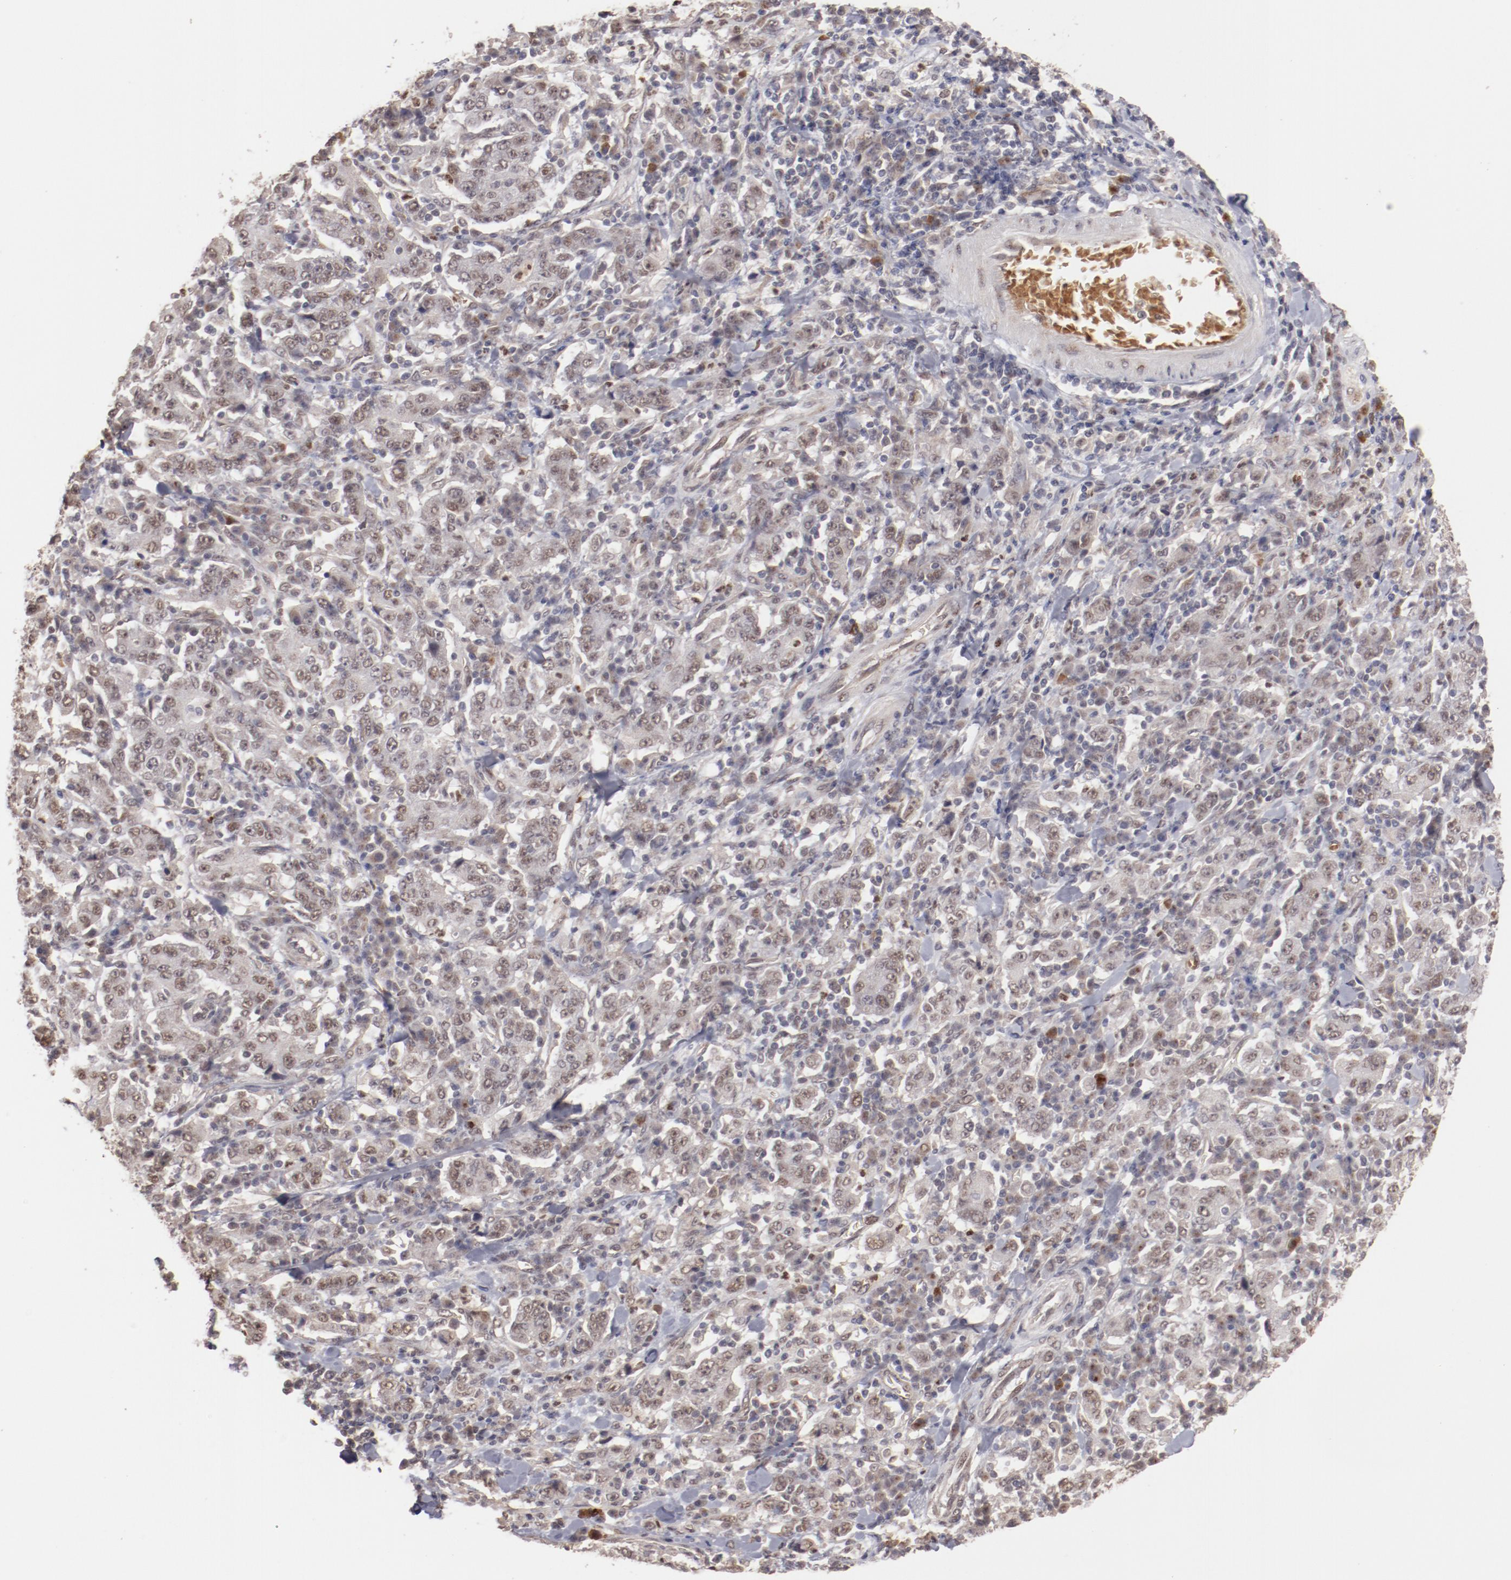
{"staining": {"intensity": "weak", "quantity": ">75%", "location": "cytoplasmic/membranous,nuclear"}, "tissue": "stomach cancer", "cell_type": "Tumor cells", "image_type": "cancer", "snomed": [{"axis": "morphology", "description": "Normal tissue, NOS"}, {"axis": "morphology", "description": "Adenocarcinoma, NOS"}, {"axis": "topography", "description": "Stomach, upper"}, {"axis": "topography", "description": "Stomach"}], "caption": "IHC micrograph of neoplastic tissue: human stomach cancer stained using IHC shows low levels of weak protein expression localized specifically in the cytoplasmic/membranous and nuclear of tumor cells, appearing as a cytoplasmic/membranous and nuclear brown color.", "gene": "NFE2", "patient": {"sex": "male", "age": 59}}